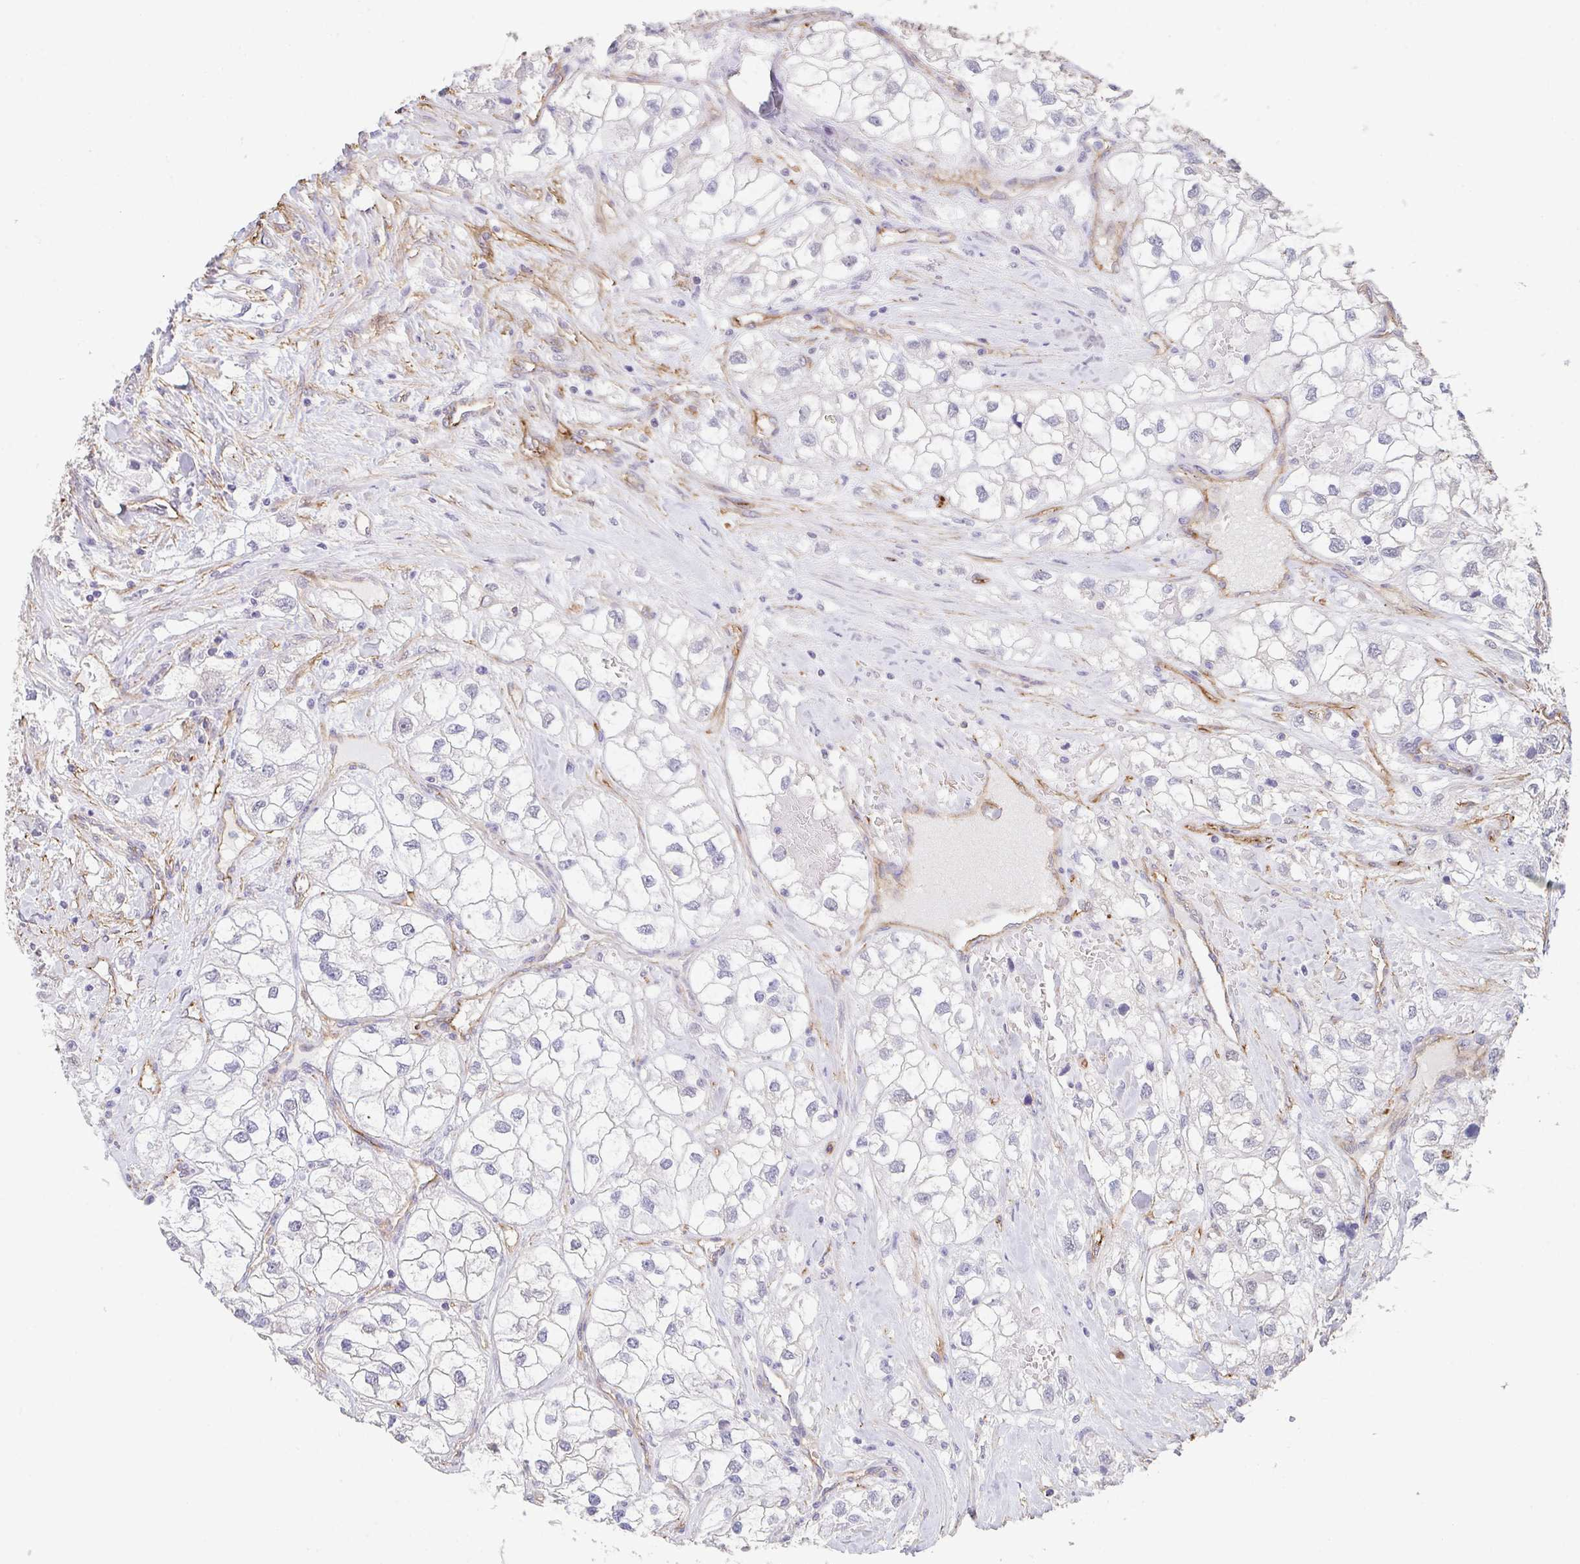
{"staining": {"intensity": "negative", "quantity": "none", "location": "none"}, "tissue": "renal cancer", "cell_type": "Tumor cells", "image_type": "cancer", "snomed": [{"axis": "morphology", "description": "Adenocarcinoma, NOS"}, {"axis": "topography", "description": "Kidney"}], "caption": "Protein analysis of renal cancer (adenocarcinoma) demonstrates no significant expression in tumor cells.", "gene": "DBN1", "patient": {"sex": "male", "age": 59}}